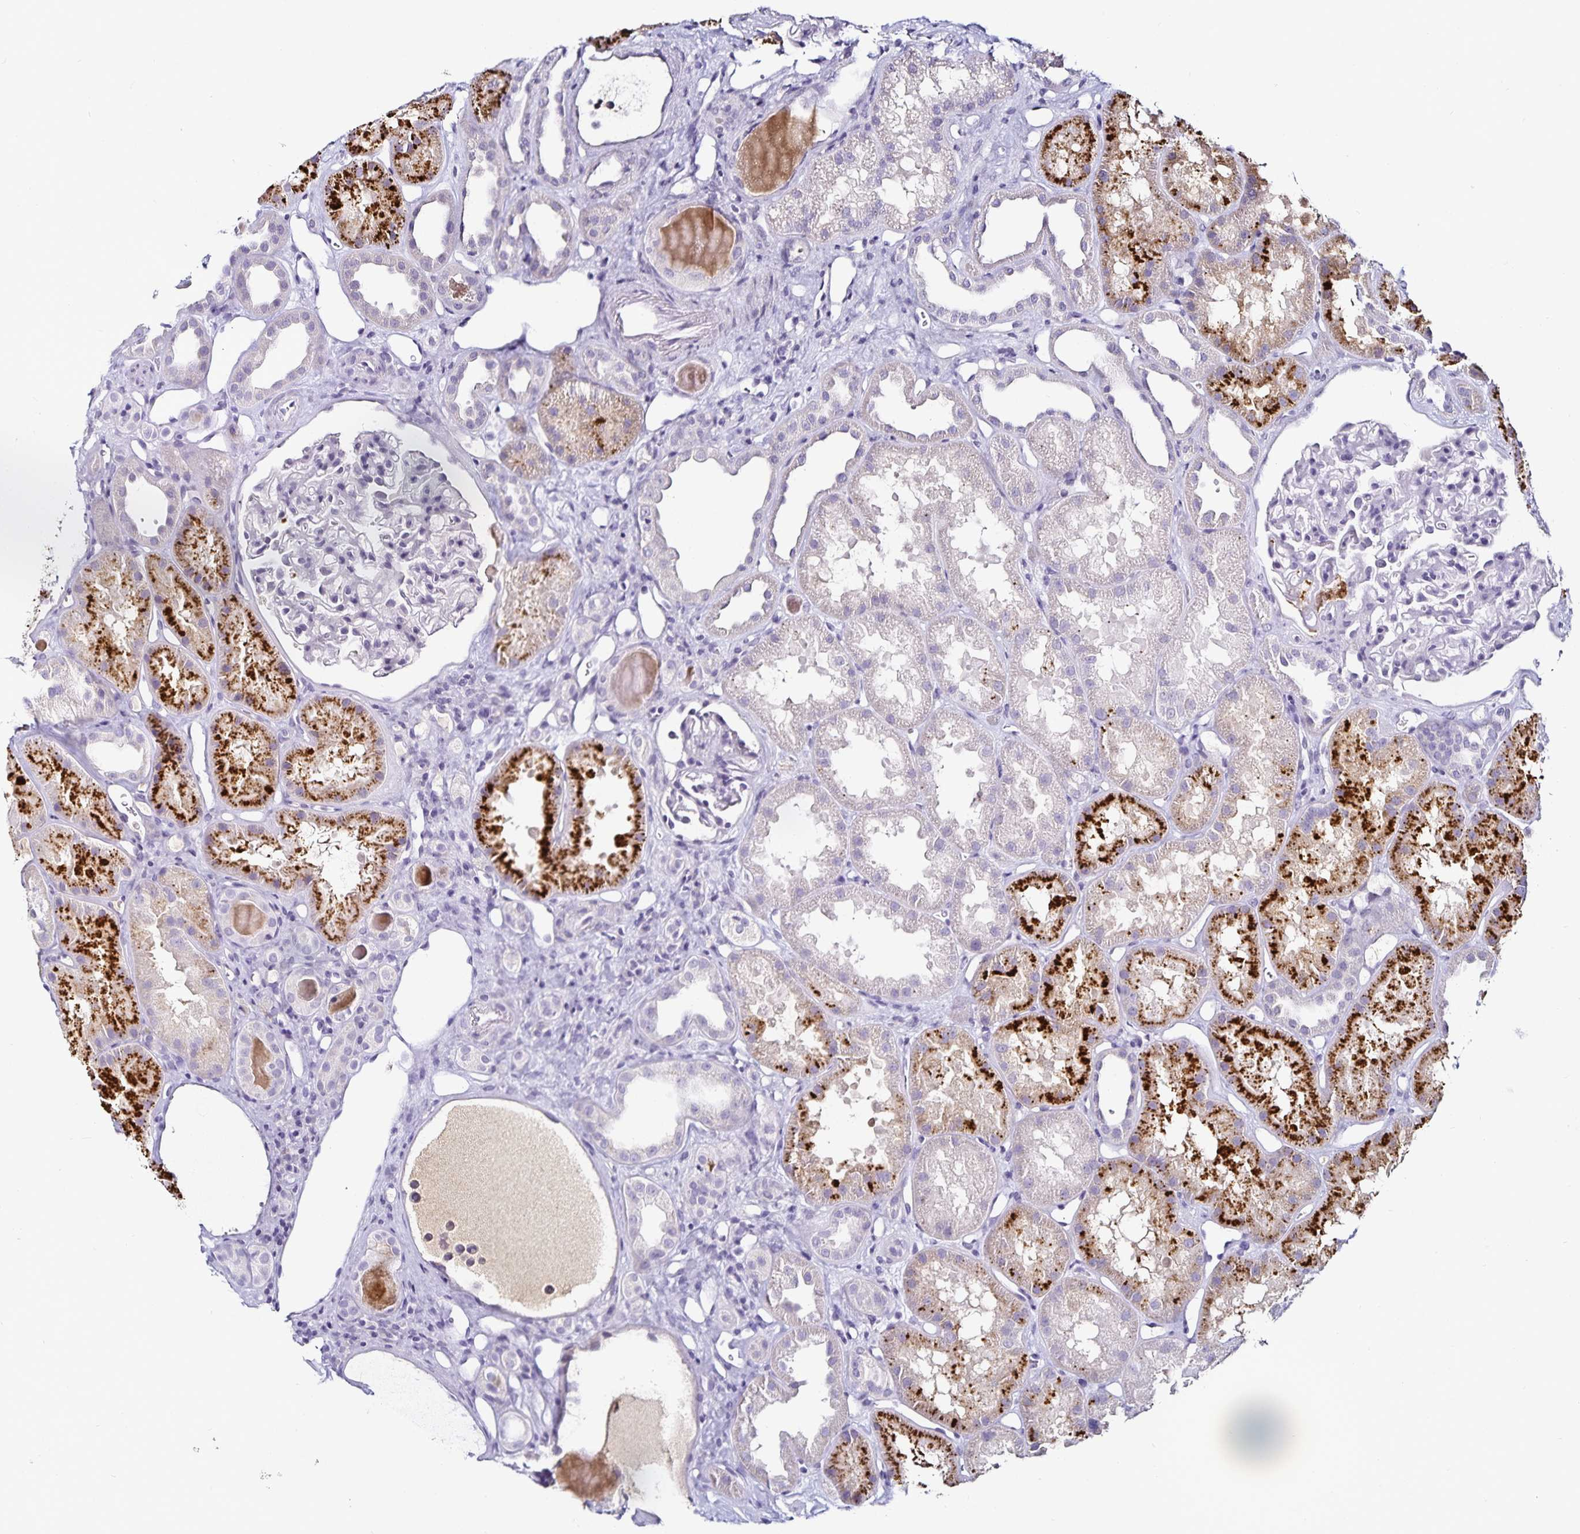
{"staining": {"intensity": "negative", "quantity": "none", "location": "none"}, "tissue": "kidney", "cell_type": "Cells in glomeruli", "image_type": "normal", "snomed": [{"axis": "morphology", "description": "Normal tissue, NOS"}, {"axis": "topography", "description": "Kidney"}], "caption": "High power microscopy image of an immunohistochemistry (IHC) image of unremarkable kidney, revealing no significant expression in cells in glomeruli. (Stains: DAB (3,3'-diaminobenzidine) immunohistochemistry (IHC) with hematoxylin counter stain, Microscopy: brightfield microscopy at high magnification).", "gene": "TTR", "patient": {"sex": "male", "age": 61}}